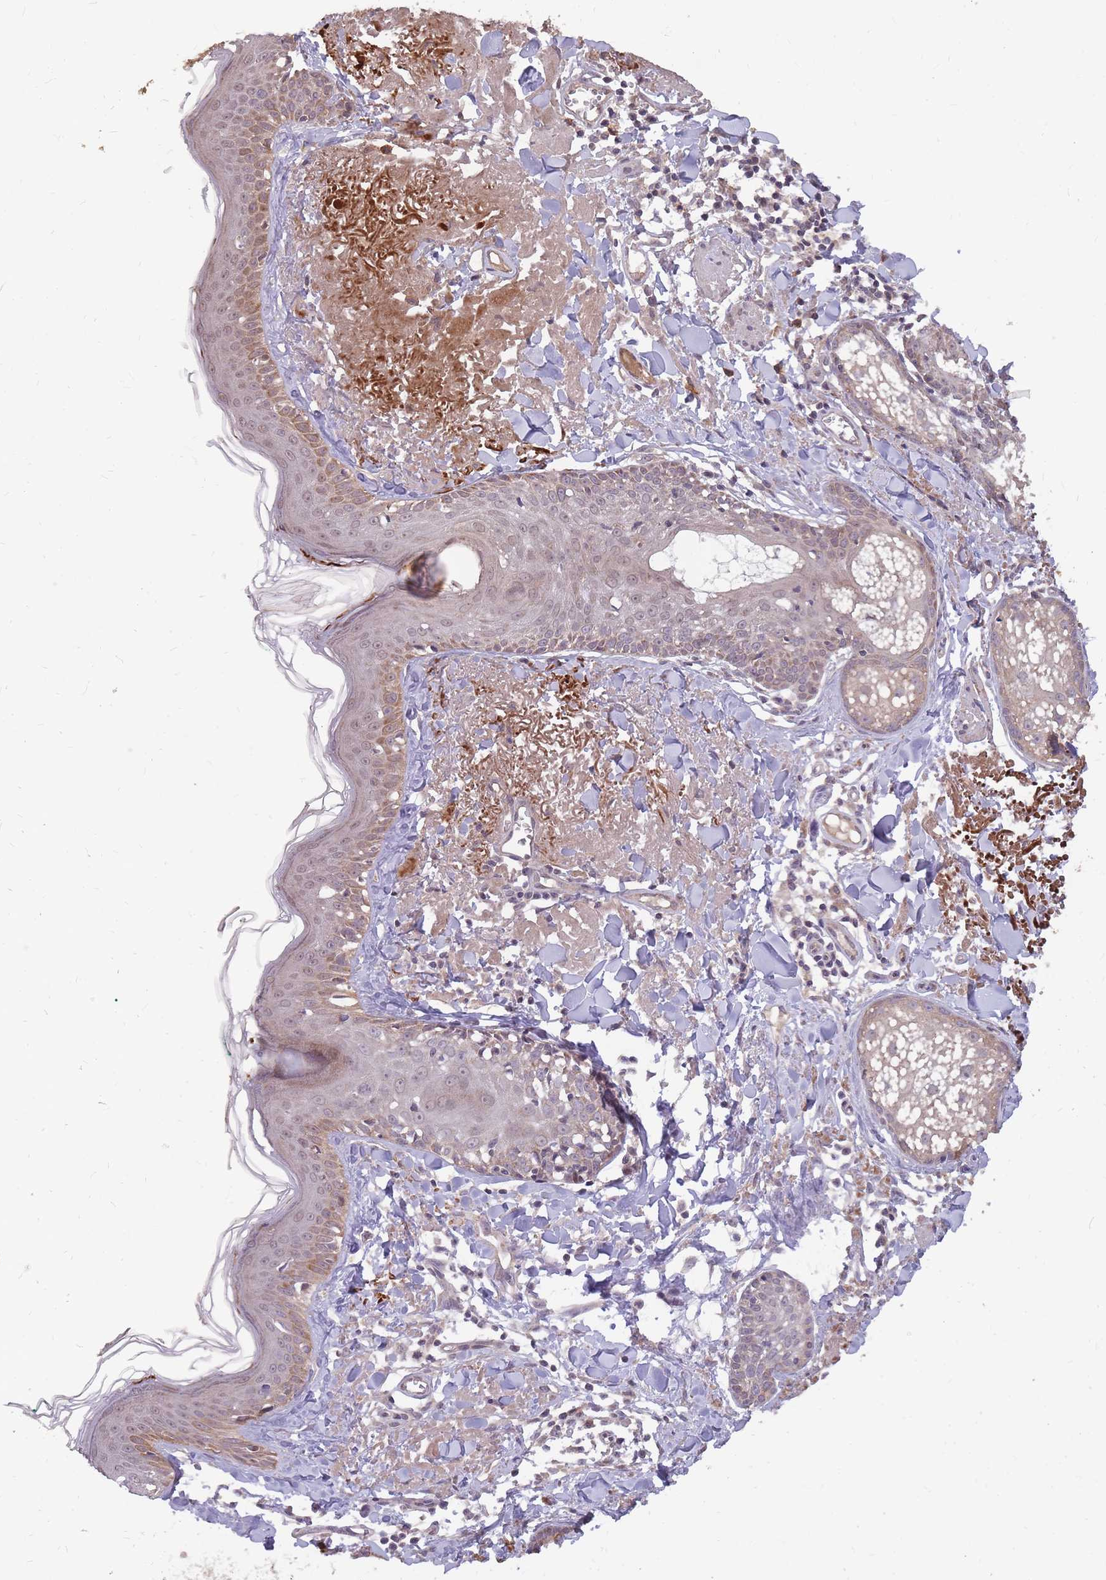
{"staining": {"intensity": "weak", "quantity": ">75%", "location": "cytoplasmic/membranous"}, "tissue": "skin", "cell_type": "Fibroblasts", "image_type": "normal", "snomed": [{"axis": "morphology", "description": "Normal tissue, NOS"}, {"axis": "morphology", "description": "Malignant melanoma, NOS"}, {"axis": "topography", "description": "Skin"}], "caption": "Skin stained with immunohistochemistry displays weak cytoplasmic/membranous expression in approximately >75% of fibroblasts. (Stains: DAB (3,3'-diaminobenzidine) in brown, nuclei in blue, Microscopy: brightfield microscopy at high magnification).", "gene": "IGF2BP2", "patient": {"sex": "male", "age": 80}}